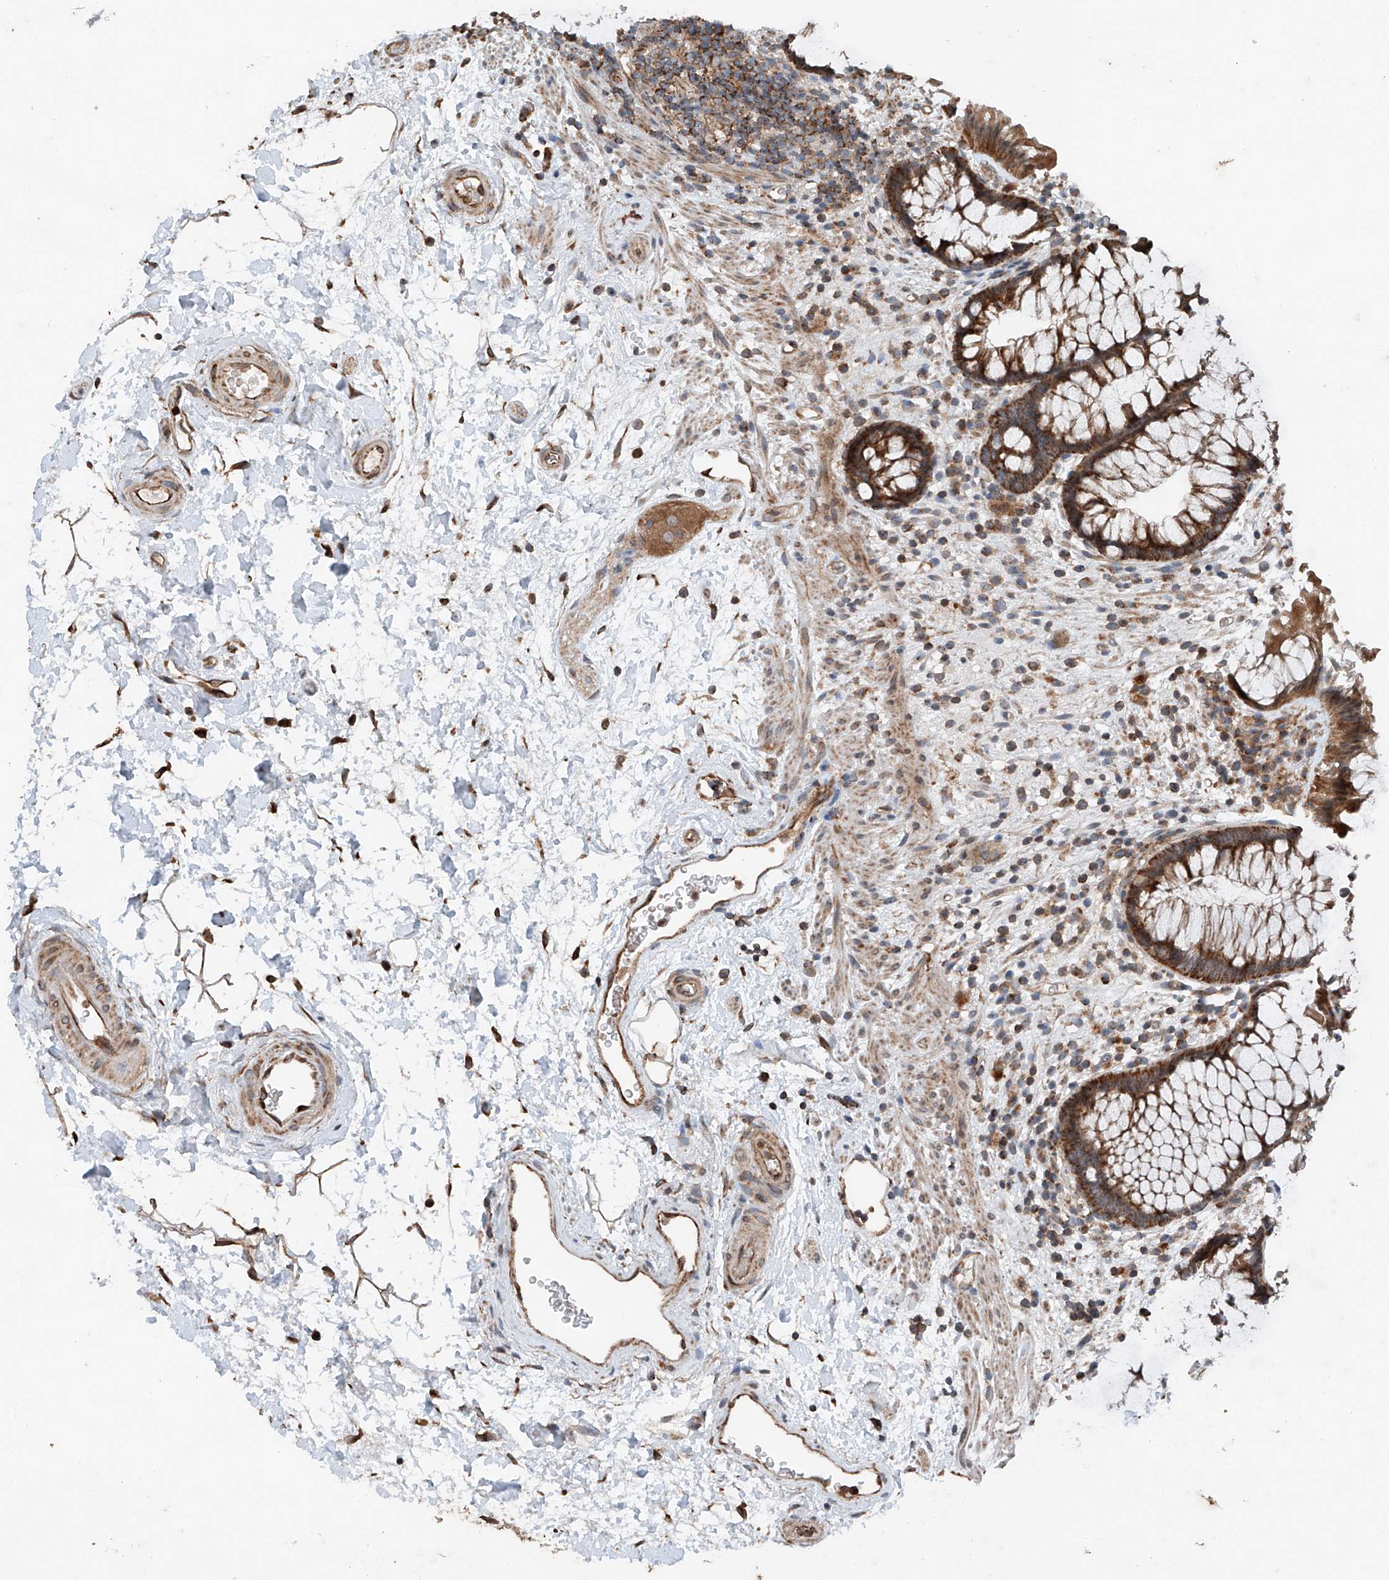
{"staining": {"intensity": "strong", "quantity": ">75%", "location": "cytoplasmic/membranous"}, "tissue": "rectum", "cell_type": "Glandular cells", "image_type": "normal", "snomed": [{"axis": "morphology", "description": "Normal tissue, NOS"}, {"axis": "topography", "description": "Rectum"}], "caption": "DAB immunohistochemical staining of benign rectum exhibits strong cytoplasmic/membranous protein expression in approximately >75% of glandular cells. Nuclei are stained in blue.", "gene": "AP4B1", "patient": {"sex": "male", "age": 51}}